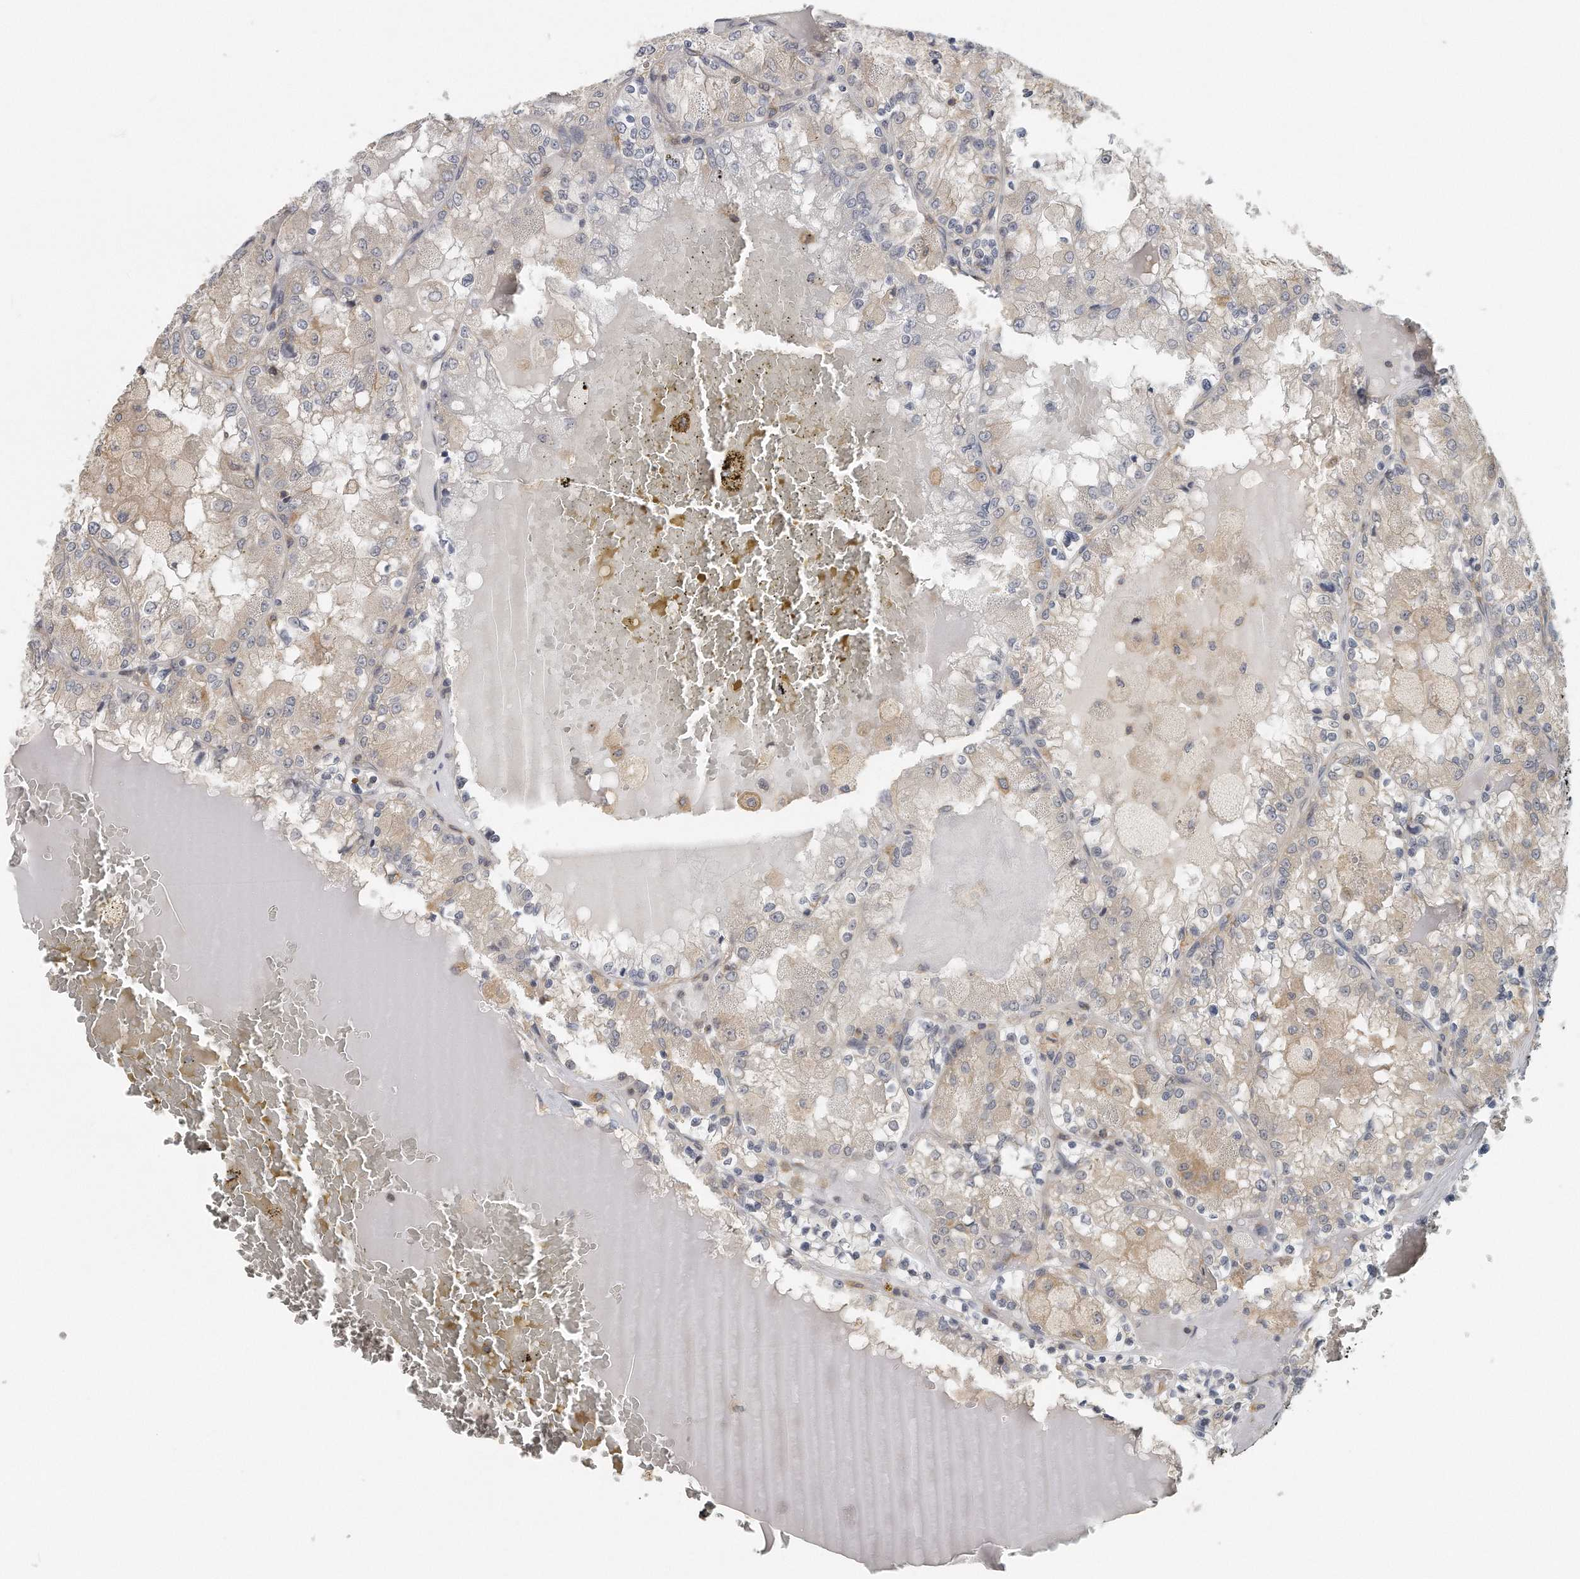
{"staining": {"intensity": "weak", "quantity": "<25%", "location": "cytoplasmic/membranous"}, "tissue": "renal cancer", "cell_type": "Tumor cells", "image_type": "cancer", "snomed": [{"axis": "morphology", "description": "Adenocarcinoma, NOS"}, {"axis": "topography", "description": "Kidney"}], "caption": "Micrograph shows no significant protein staining in tumor cells of renal cancer. Nuclei are stained in blue.", "gene": "EIF3I", "patient": {"sex": "female", "age": 56}}